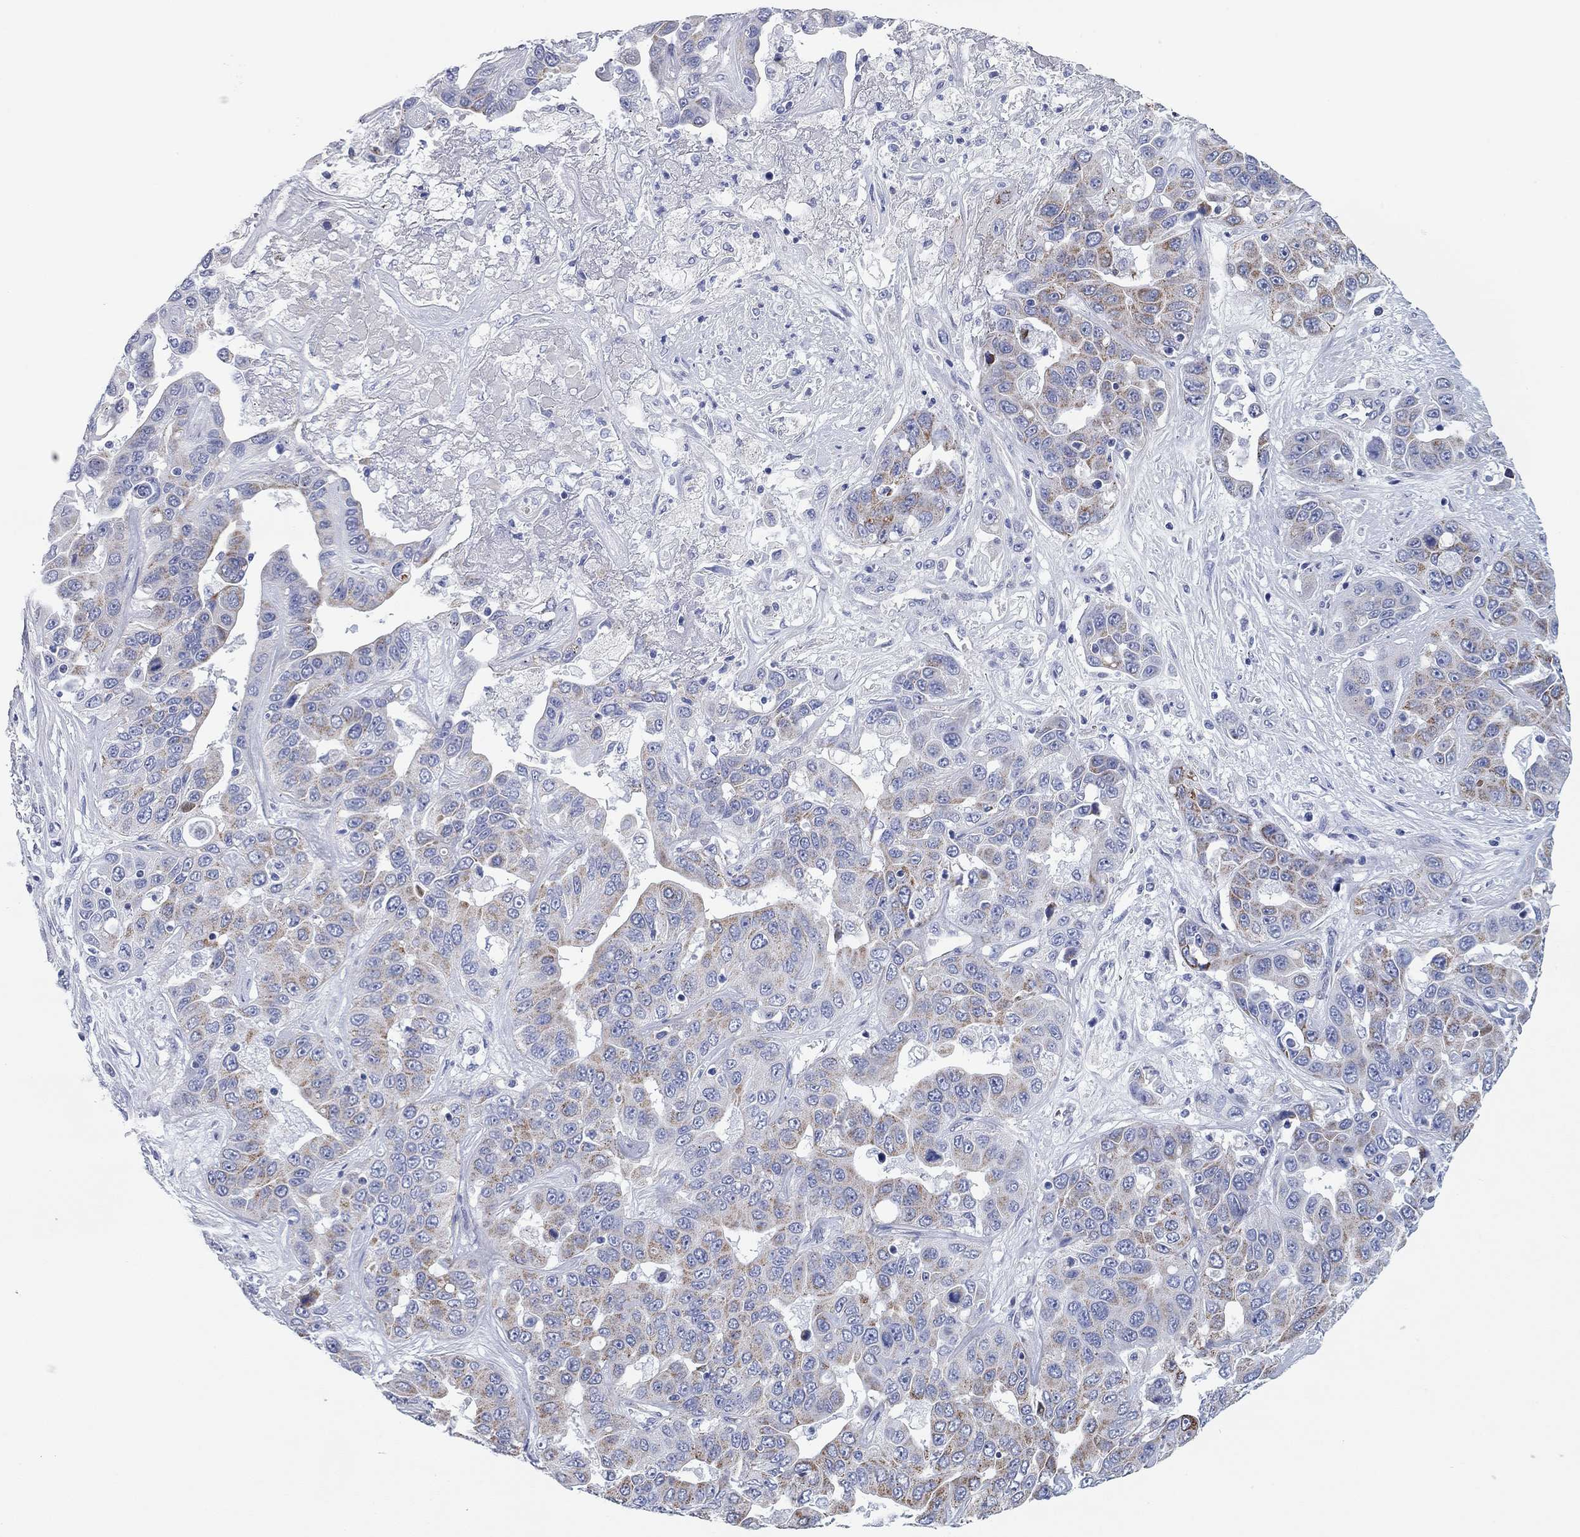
{"staining": {"intensity": "moderate", "quantity": "25%-75%", "location": "cytoplasmic/membranous"}, "tissue": "liver cancer", "cell_type": "Tumor cells", "image_type": "cancer", "snomed": [{"axis": "morphology", "description": "Cholangiocarcinoma"}, {"axis": "topography", "description": "Liver"}], "caption": "IHC of liver cancer exhibits medium levels of moderate cytoplasmic/membranous staining in about 25%-75% of tumor cells. The staining was performed using DAB to visualize the protein expression in brown, while the nuclei were stained in blue with hematoxylin (Magnification: 20x).", "gene": "CHI3L2", "patient": {"sex": "female", "age": 52}}